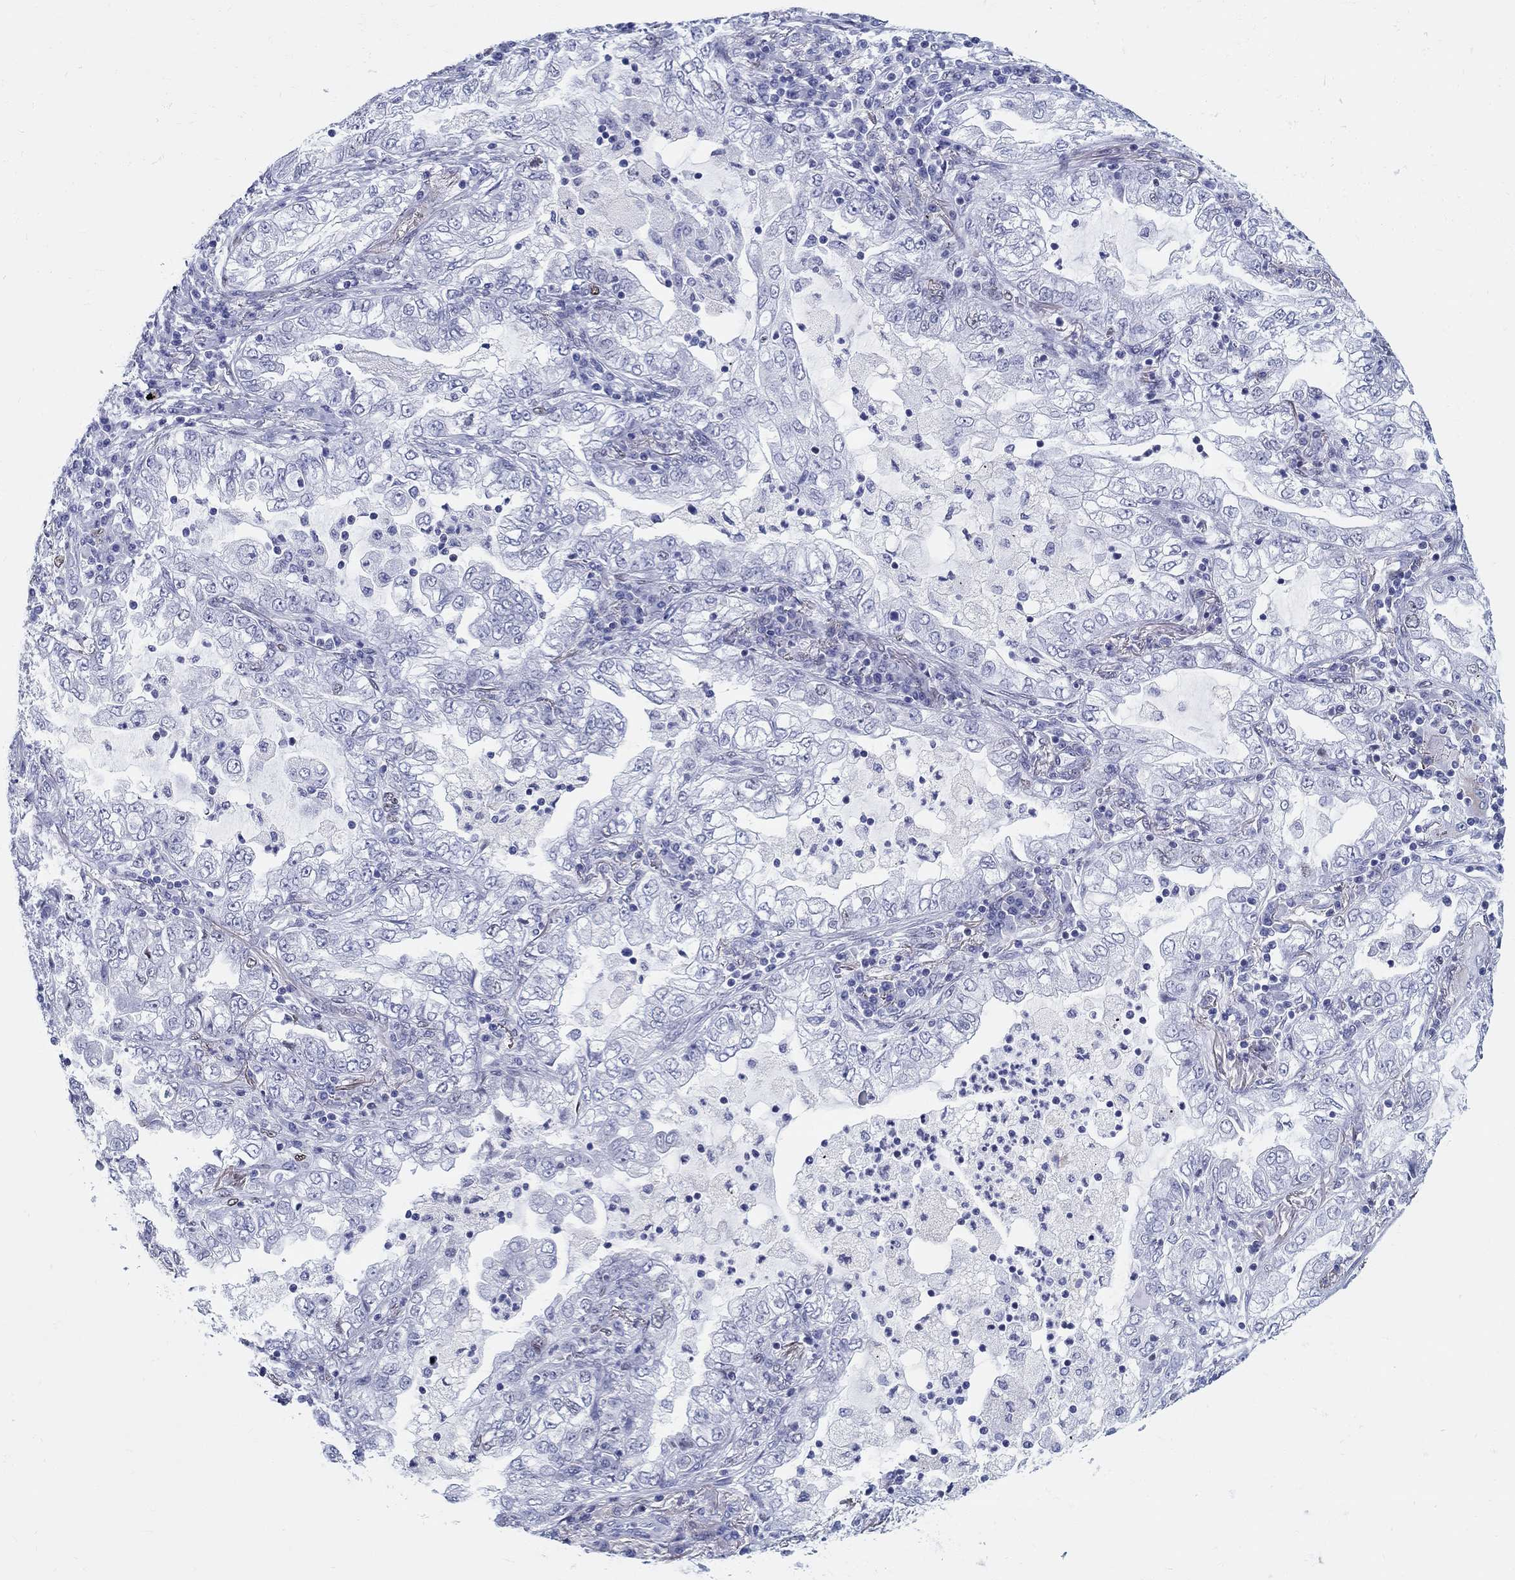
{"staining": {"intensity": "negative", "quantity": "none", "location": "none"}, "tissue": "lung cancer", "cell_type": "Tumor cells", "image_type": "cancer", "snomed": [{"axis": "morphology", "description": "Adenocarcinoma, NOS"}, {"axis": "topography", "description": "Lung"}], "caption": "A high-resolution image shows IHC staining of adenocarcinoma (lung), which reveals no significant staining in tumor cells.", "gene": "H1-1", "patient": {"sex": "female", "age": 73}}